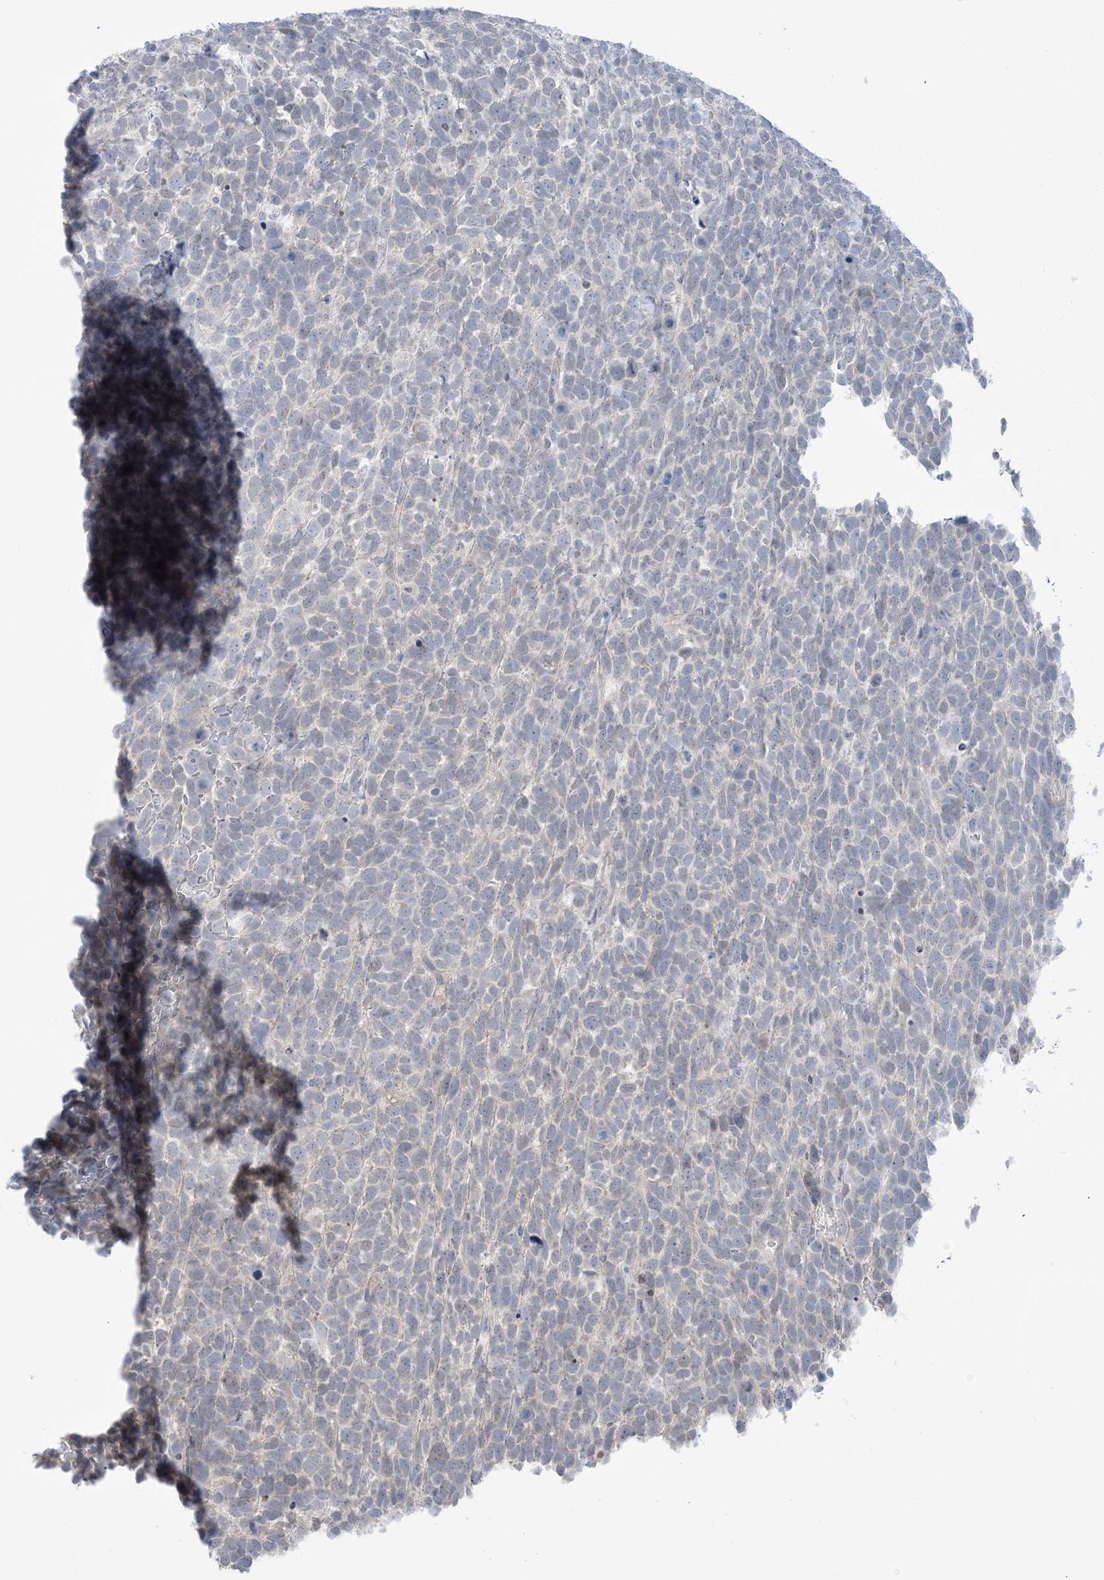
{"staining": {"intensity": "negative", "quantity": "none", "location": "none"}, "tissue": "urothelial cancer", "cell_type": "Tumor cells", "image_type": "cancer", "snomed": [{"axis": "morphology", "description": "Urothelial carcinoma, High grade"}, {"axis": "topography", "description": "Urinary bladder"}], "caption": "IHC photomicrograph of neoplastic tissue: high-grade urothelial carcinoma stained with DAB displays no significant protein staining in tumor cells. (DAB (3,3'-diaminobenzidine) immunohistochemistry with hematoxylin counter stain).", "gene": "TTYH1", "patient": {"sex": "female", "age": 82}}